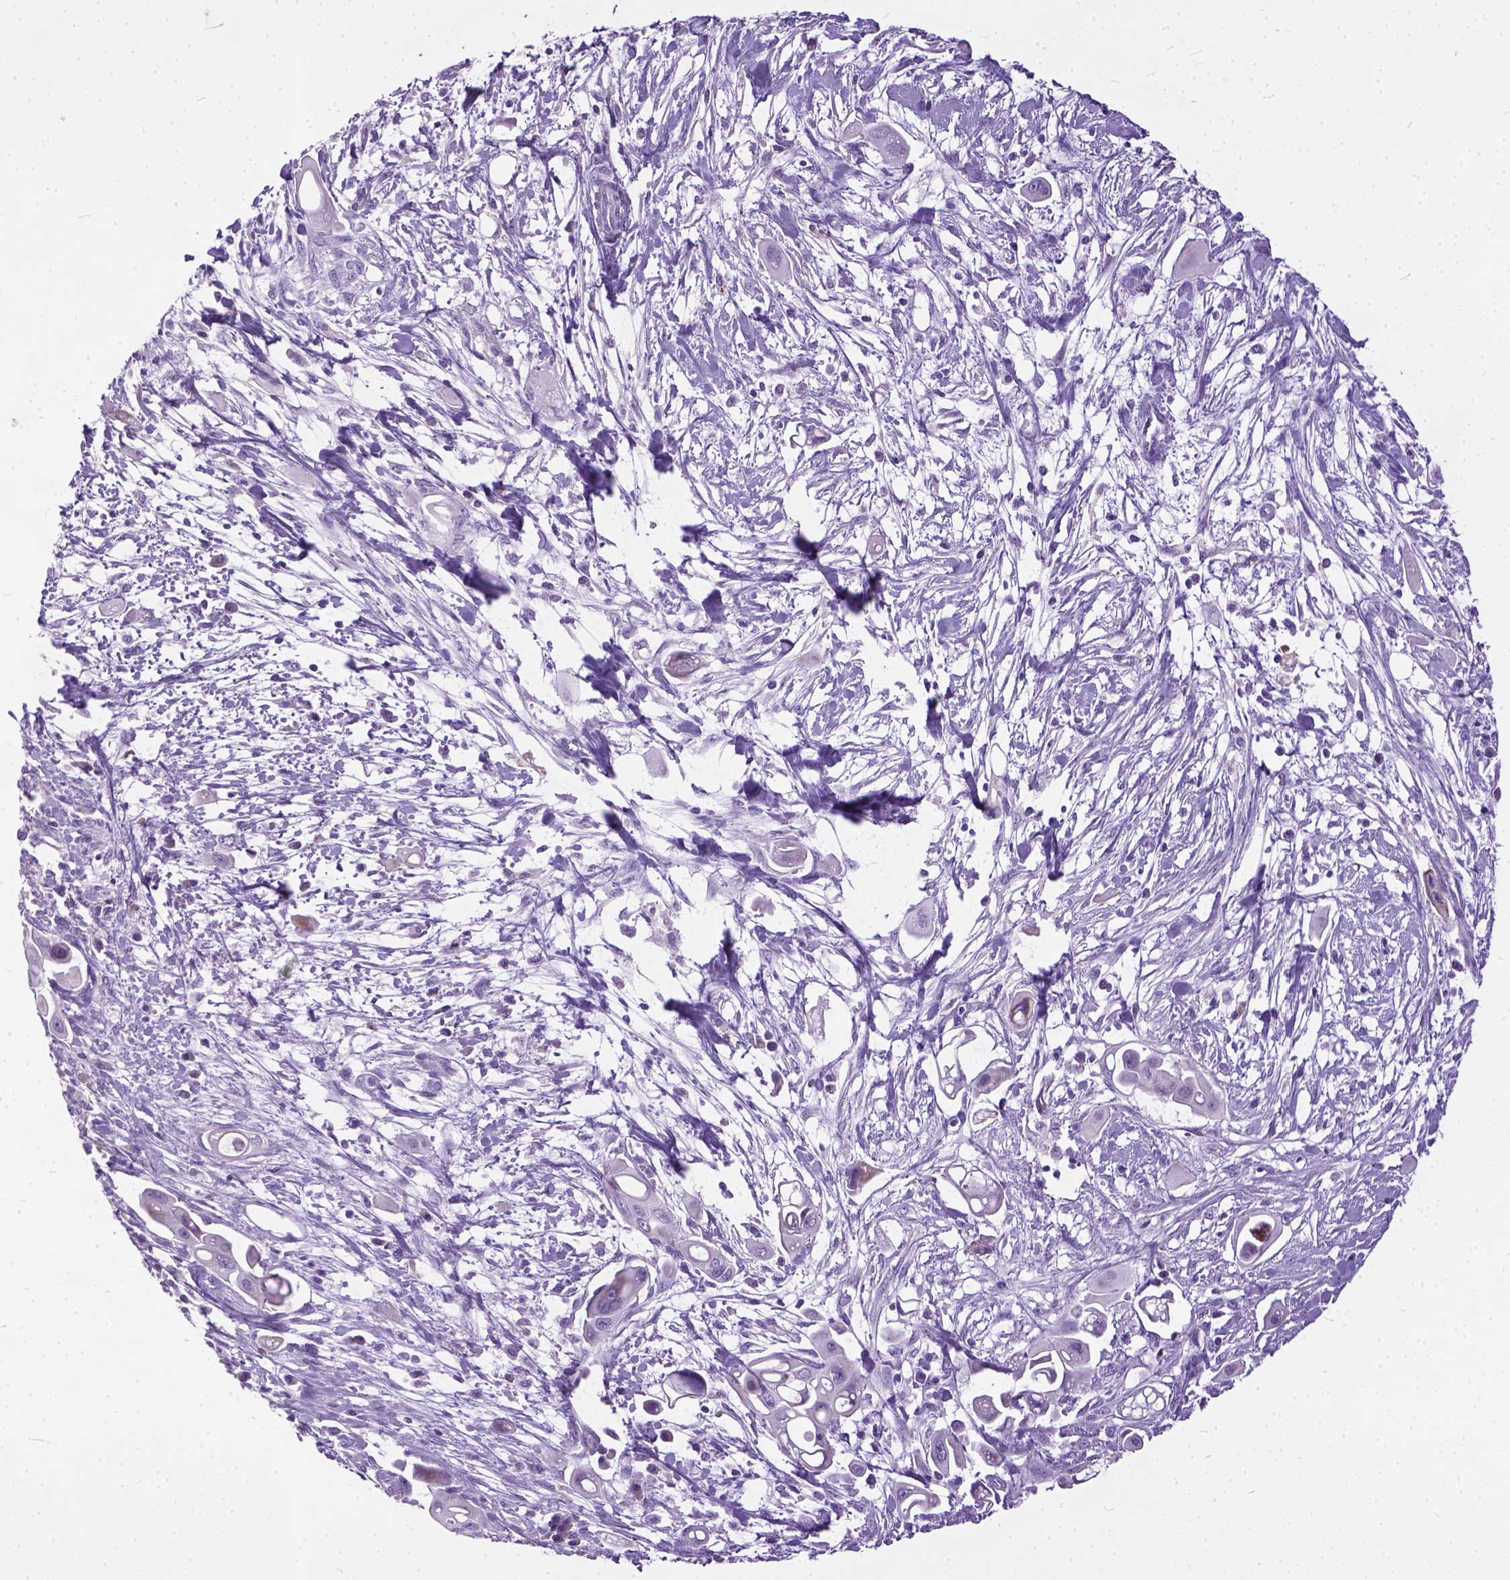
{"staining": {"intensity": "negative", "quantity": "none", "location": "none"}, "tissue": "pancreatic cancer", "cell_type": "Tumor cells", "image_type": "cancer", "snomed": [{"axis": "morphology", "description": "Adenocarcinoma, NOS"}, {"axis": "topography", "description": "Pancreas"}], "caption": "The image demonstrates no staining of tumor cells in adenocarcinoma (pancreatic).", "gene": "PLK5", "patient": {"sex": "male", "age": 50}}